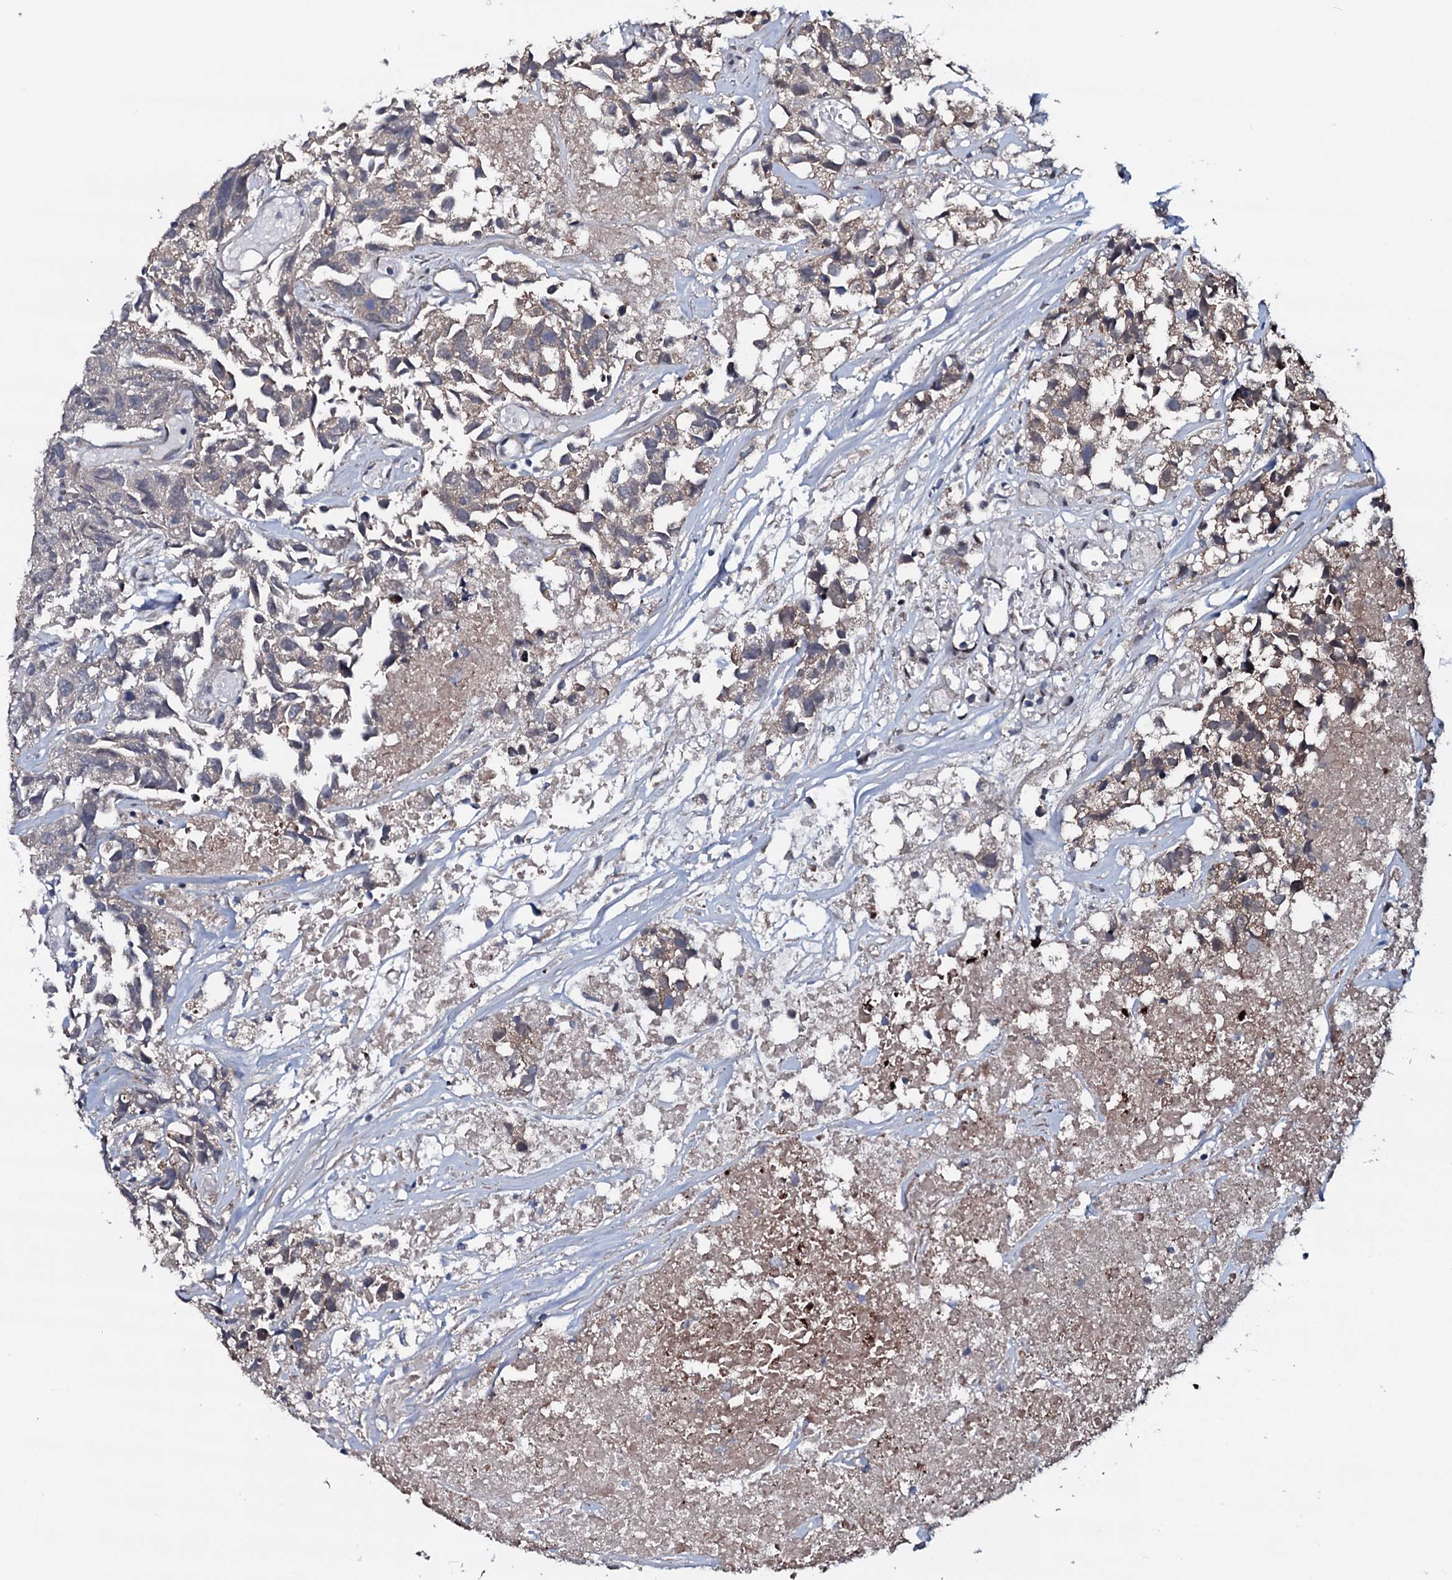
{"staining": {"intensity": "weak", "quantity": ">75%", "location": "cytoplasmic/membranous"}, "tissue": "urothelial cancer", "cell_type": "Tumor cells", "image_type": "cancer", "snomed": [{"axis": "morphology", "description": "Urothelial carcinoma, High grade"}, {"axis": "topography", "description": "Urinary bladder"}], "caption": "The photomicrograph displays staining of high-grade urothelial carcinoma, revealing weak cytoplasmic/membranous protein expression (brown color) within tumor cells.", "gene": "OGFOD2", "patient": {"sex": "female", "age": 75}}